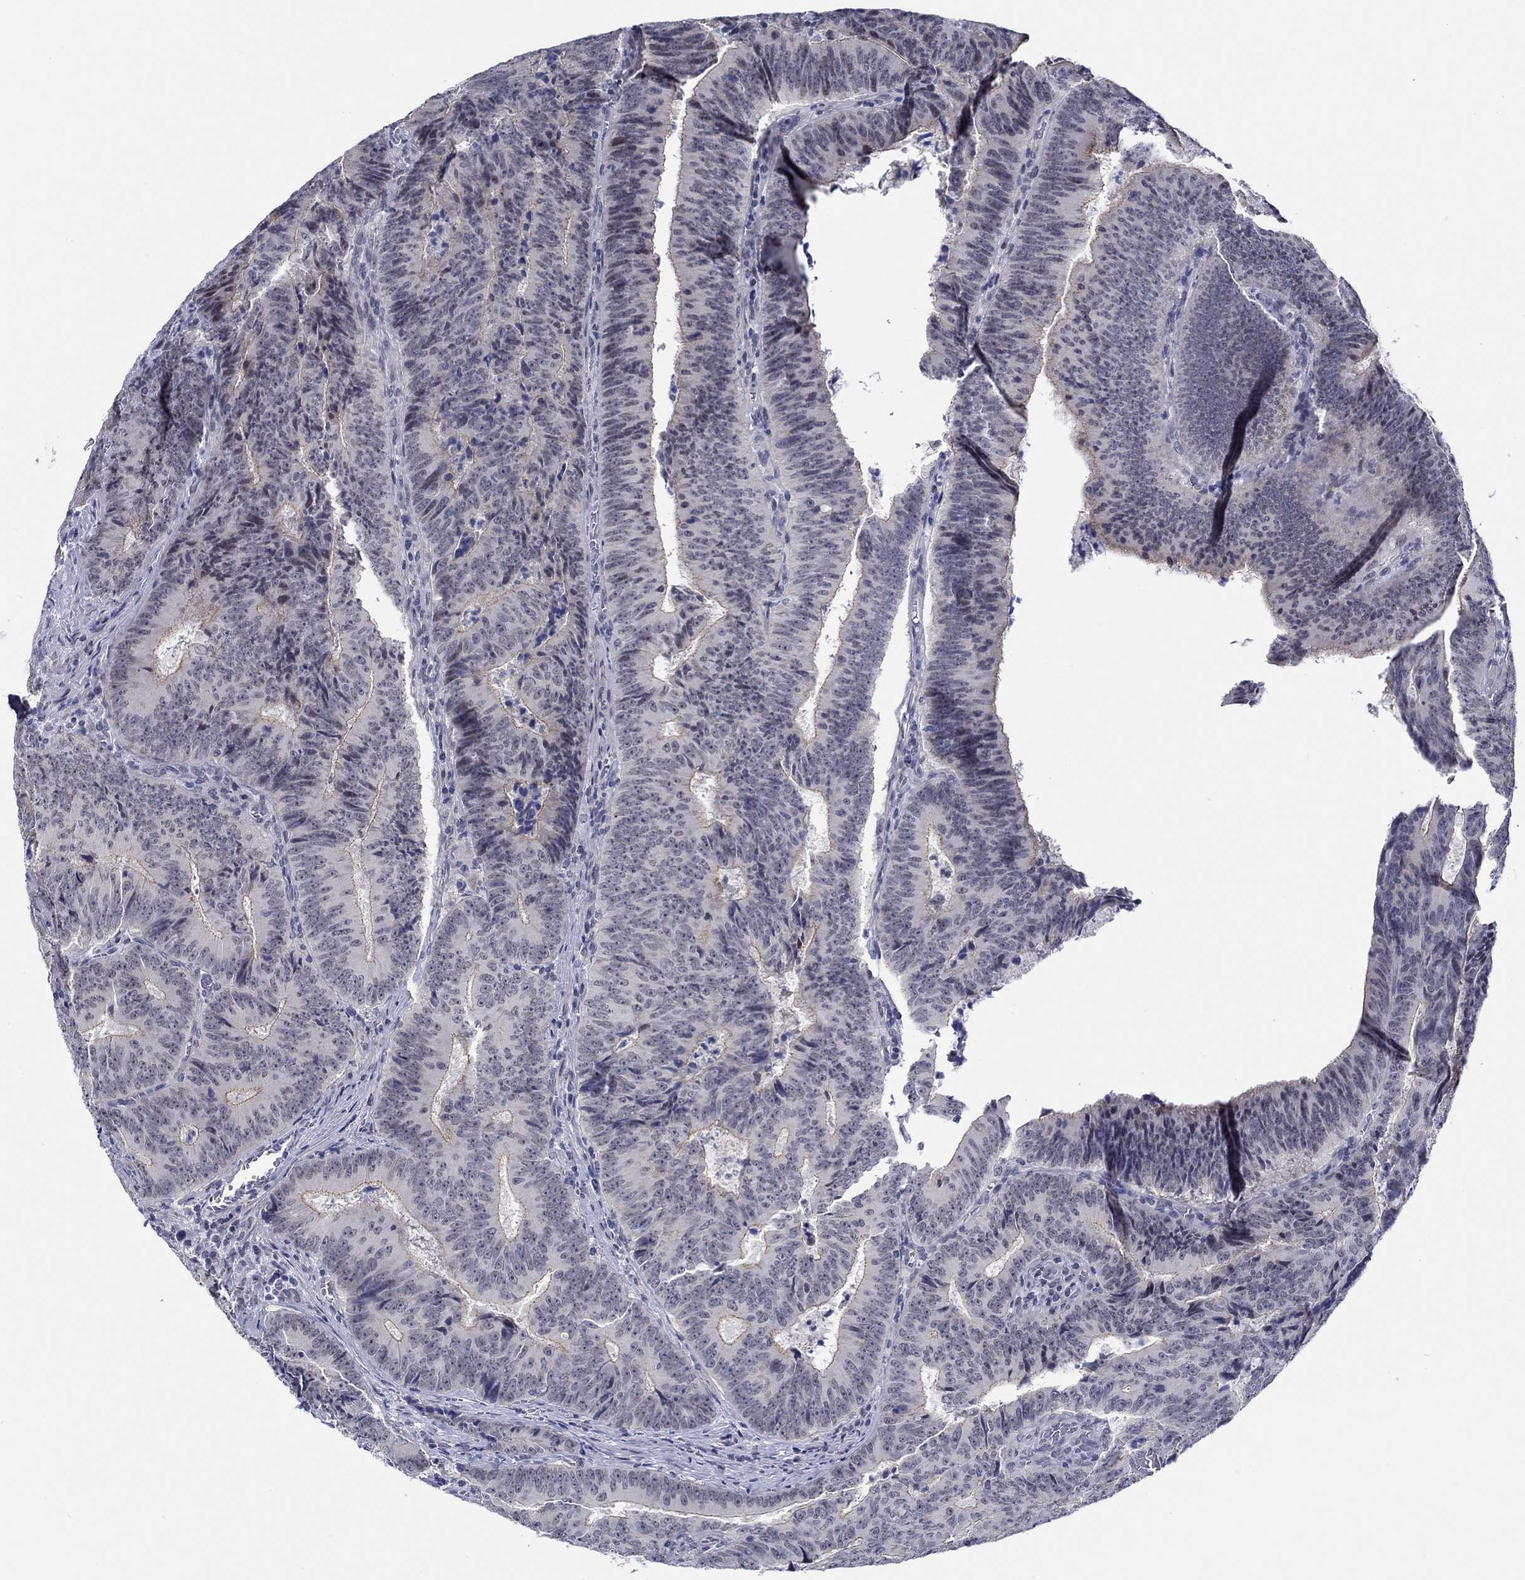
{"staining": {"intensity": "weak", "quantity": "<25%", "location": "cytoplasmic/membranous"}, "tissue": "colorectal cancer", "cell_type": "Tumor cells", "image_type": "cancer", "snomed": [{"axis": "morphology", "description": "Adenocarcinoma, NOS"}, {"axis": "topography", "description": "Colon"}], "caption": "An immunohistochemistry (IHC) photomicrograph of colorectal cancer (adenocarcinoma) is shown. There is no staining in tumor cells of colorectal cancer (adenocarcinoma).", "gene": "SLC34A1", "patient": {"sex": "female", "age": 82}}